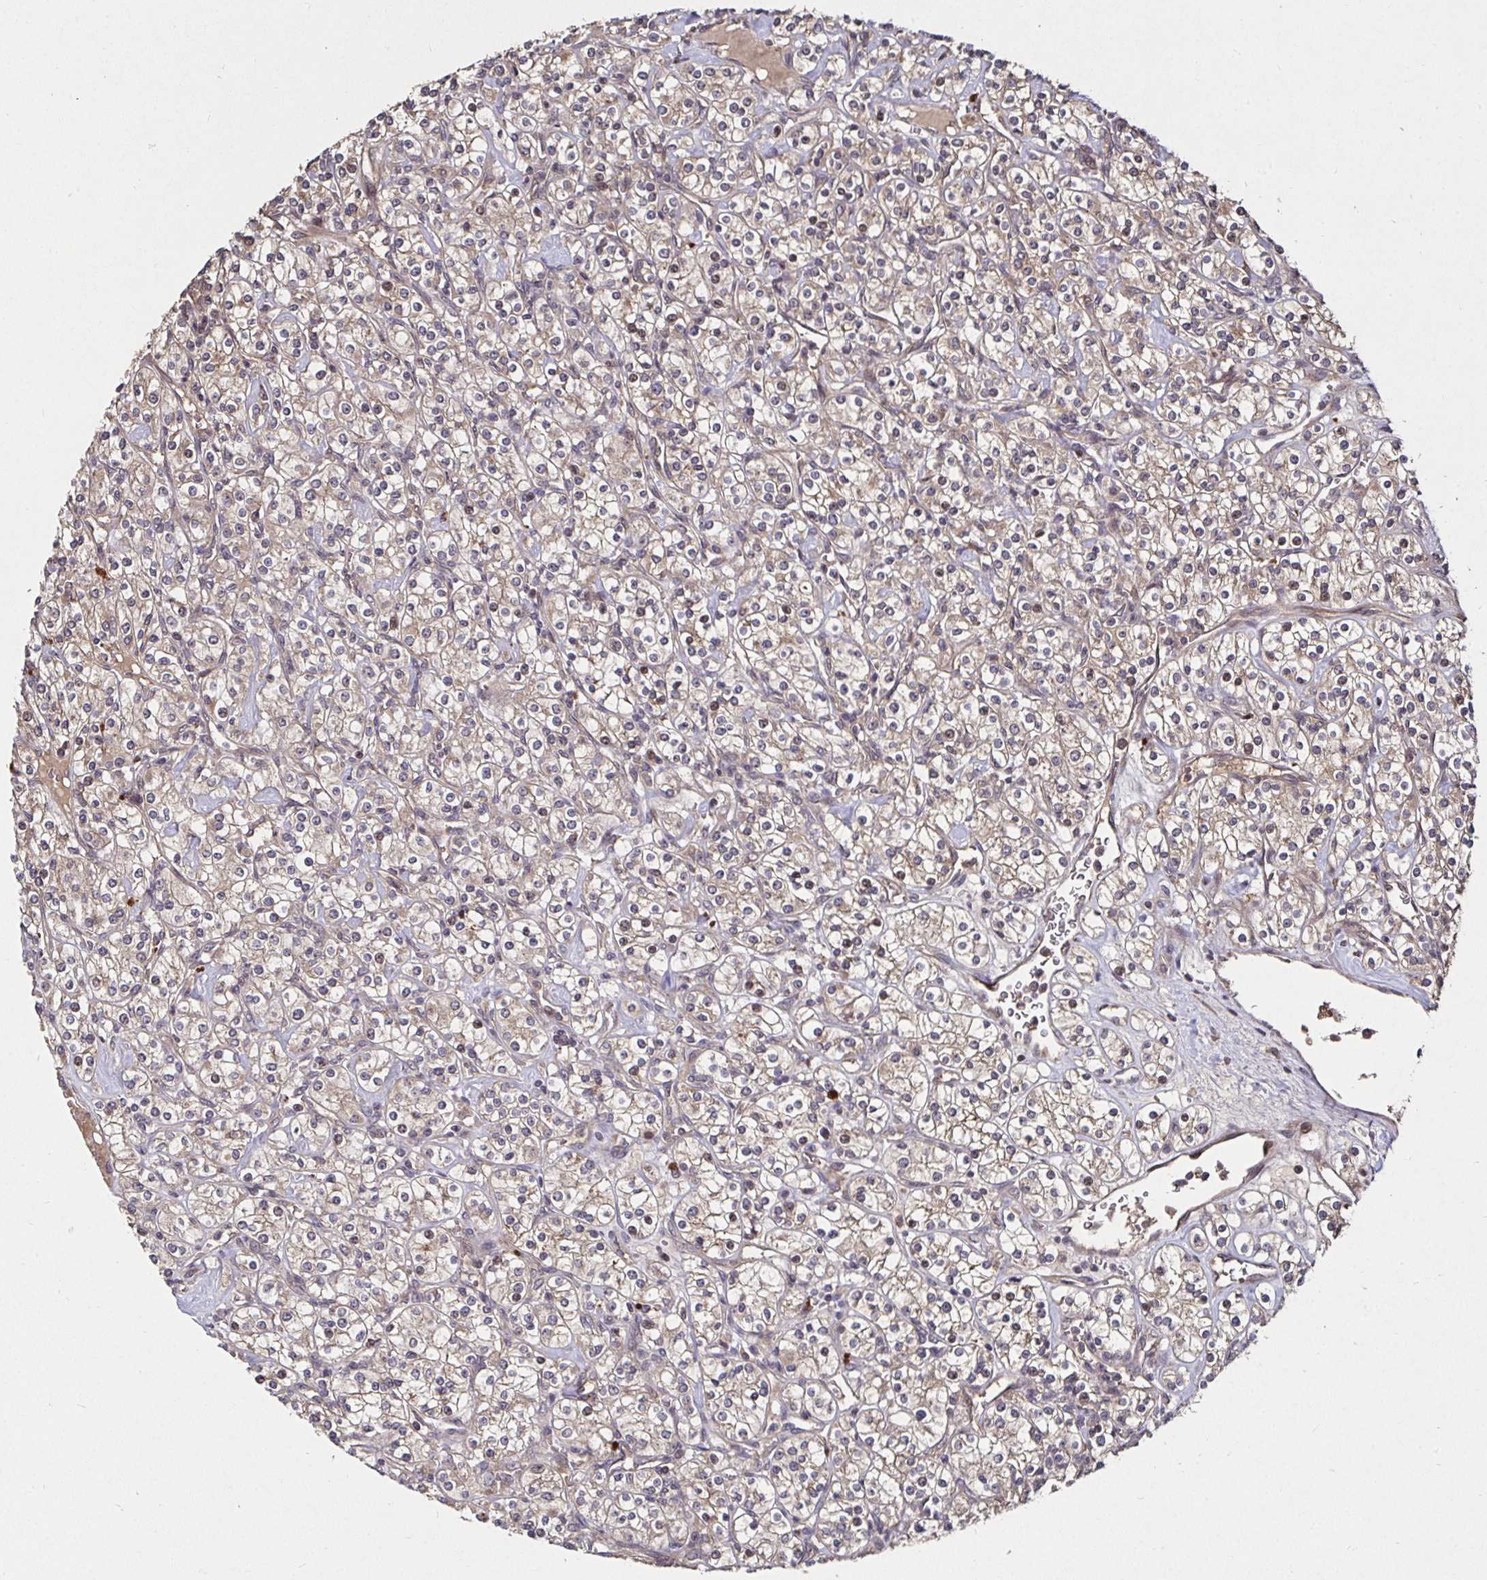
{"staining": {"intensity": "weak", "quantity": ">75%", "location": "cytoplasmic/membranous"}, "tissue": "renal cancer", "cell_type": "Tumor cells", "image_type": "cancer", "snomed": [{"axis": "morphology", "description": "Adenocarcinoma, NOS"}, {"axis": "topography", "description": "Kidney"}], "caption": "This is a photomicrograph of IHC staining of adenocarcinoma (renal), which shows weak staining in the cytoplasmic/membranous of tumor cells.", "gene": "SMYD3", "patient": {"sex": "male", "age": 77}}